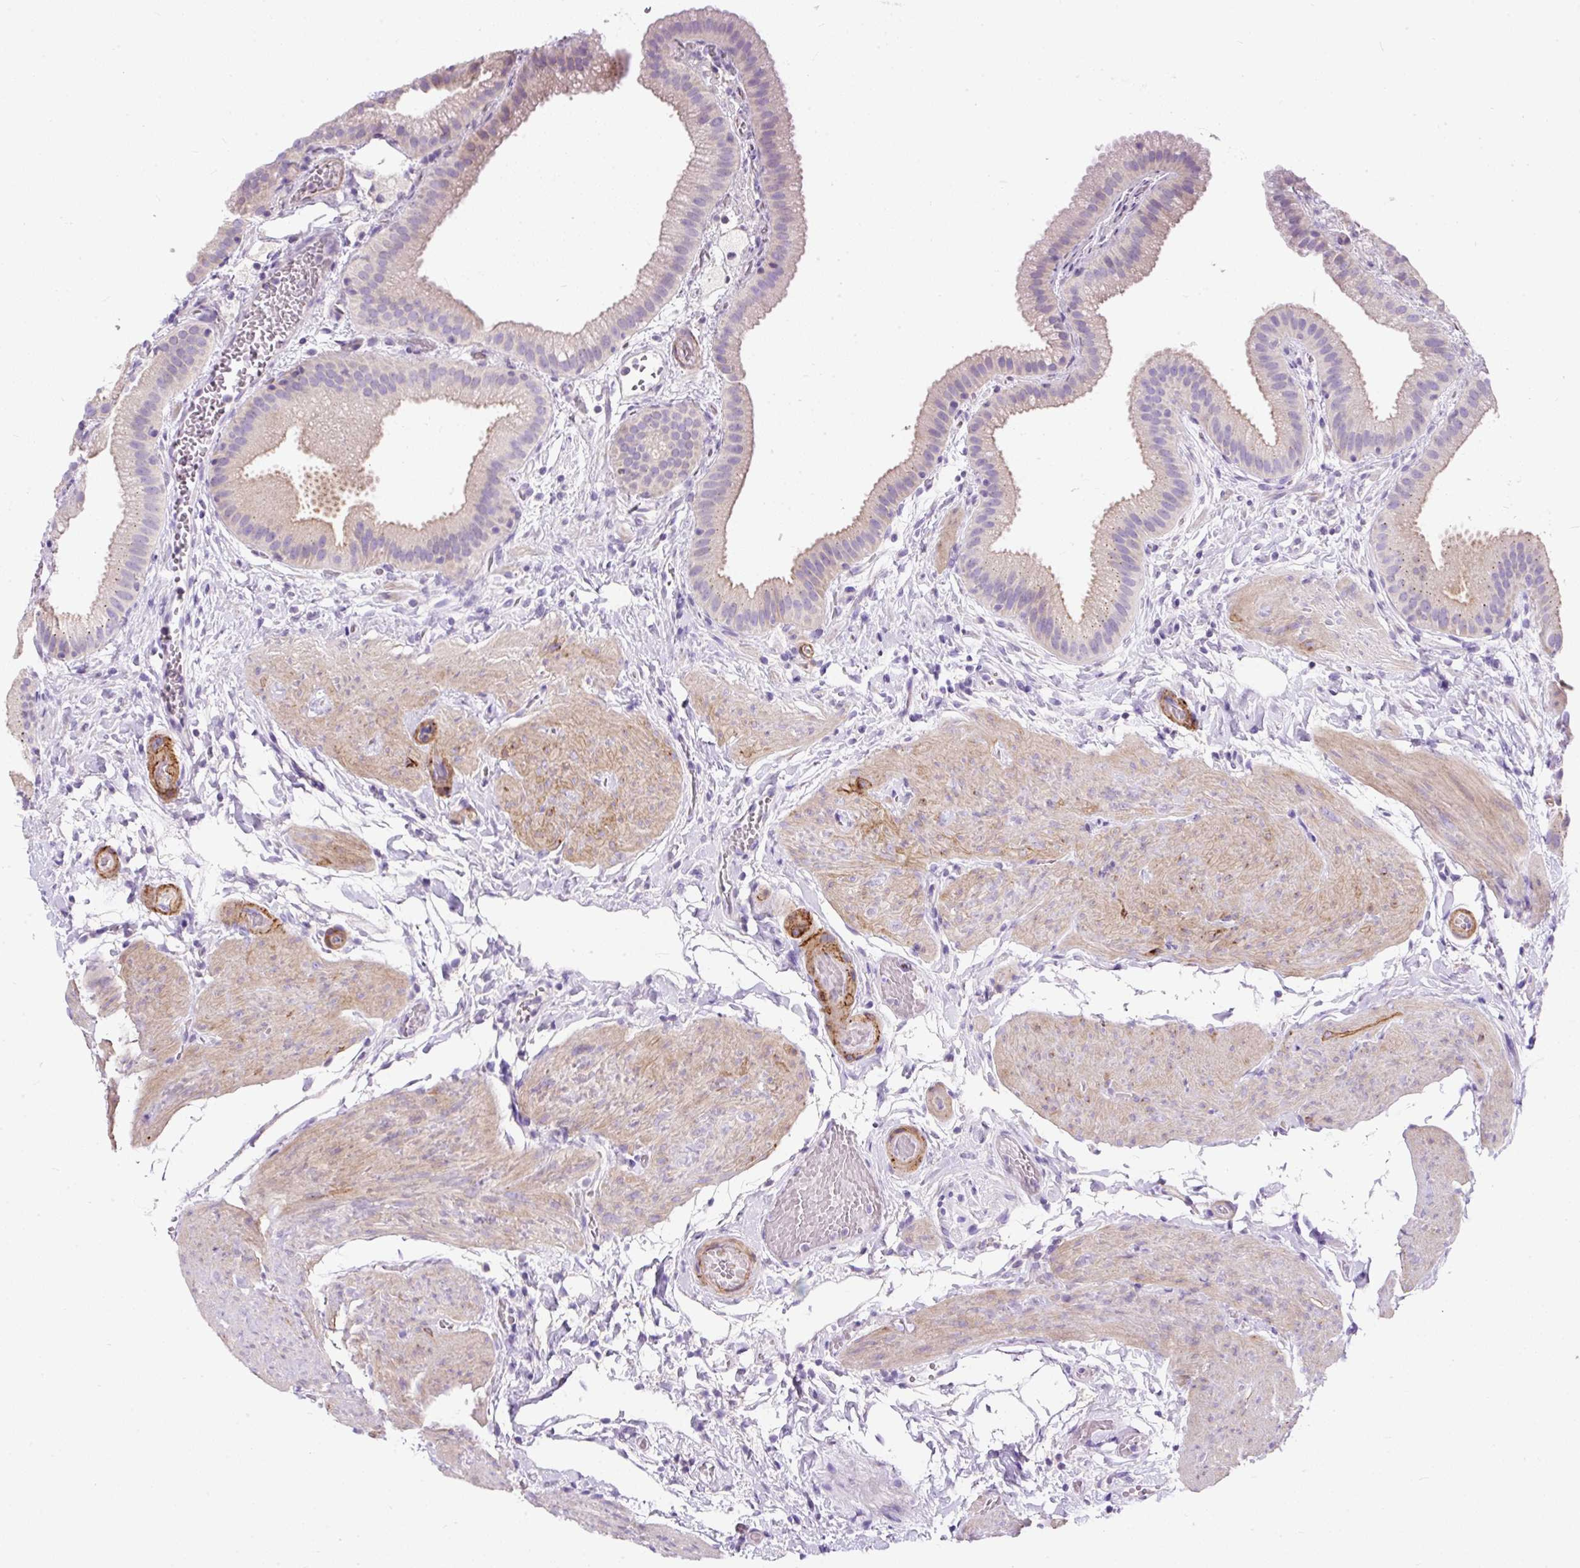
{"staining": {"intensity": "weak", "quantity": "25%-75%", "location": "cytoplasmic/membranous"}, "tissue": "gallbladder", "cell_type": "Glandular cells", "image_type": "normal", "snomed": [{"axis": "morphology", "description": "Normal tissue, NOS"}, {"axis": "topography", "description": "Gallbladder"}], "caption": "The histopathology image shows staining of normal gallbladder, revealing weak cytoplasmic/membranous protein expression (brown color) within glandular cells.", "gene": "SUSD5", "patient": {"sex": "female", "age": 63}}